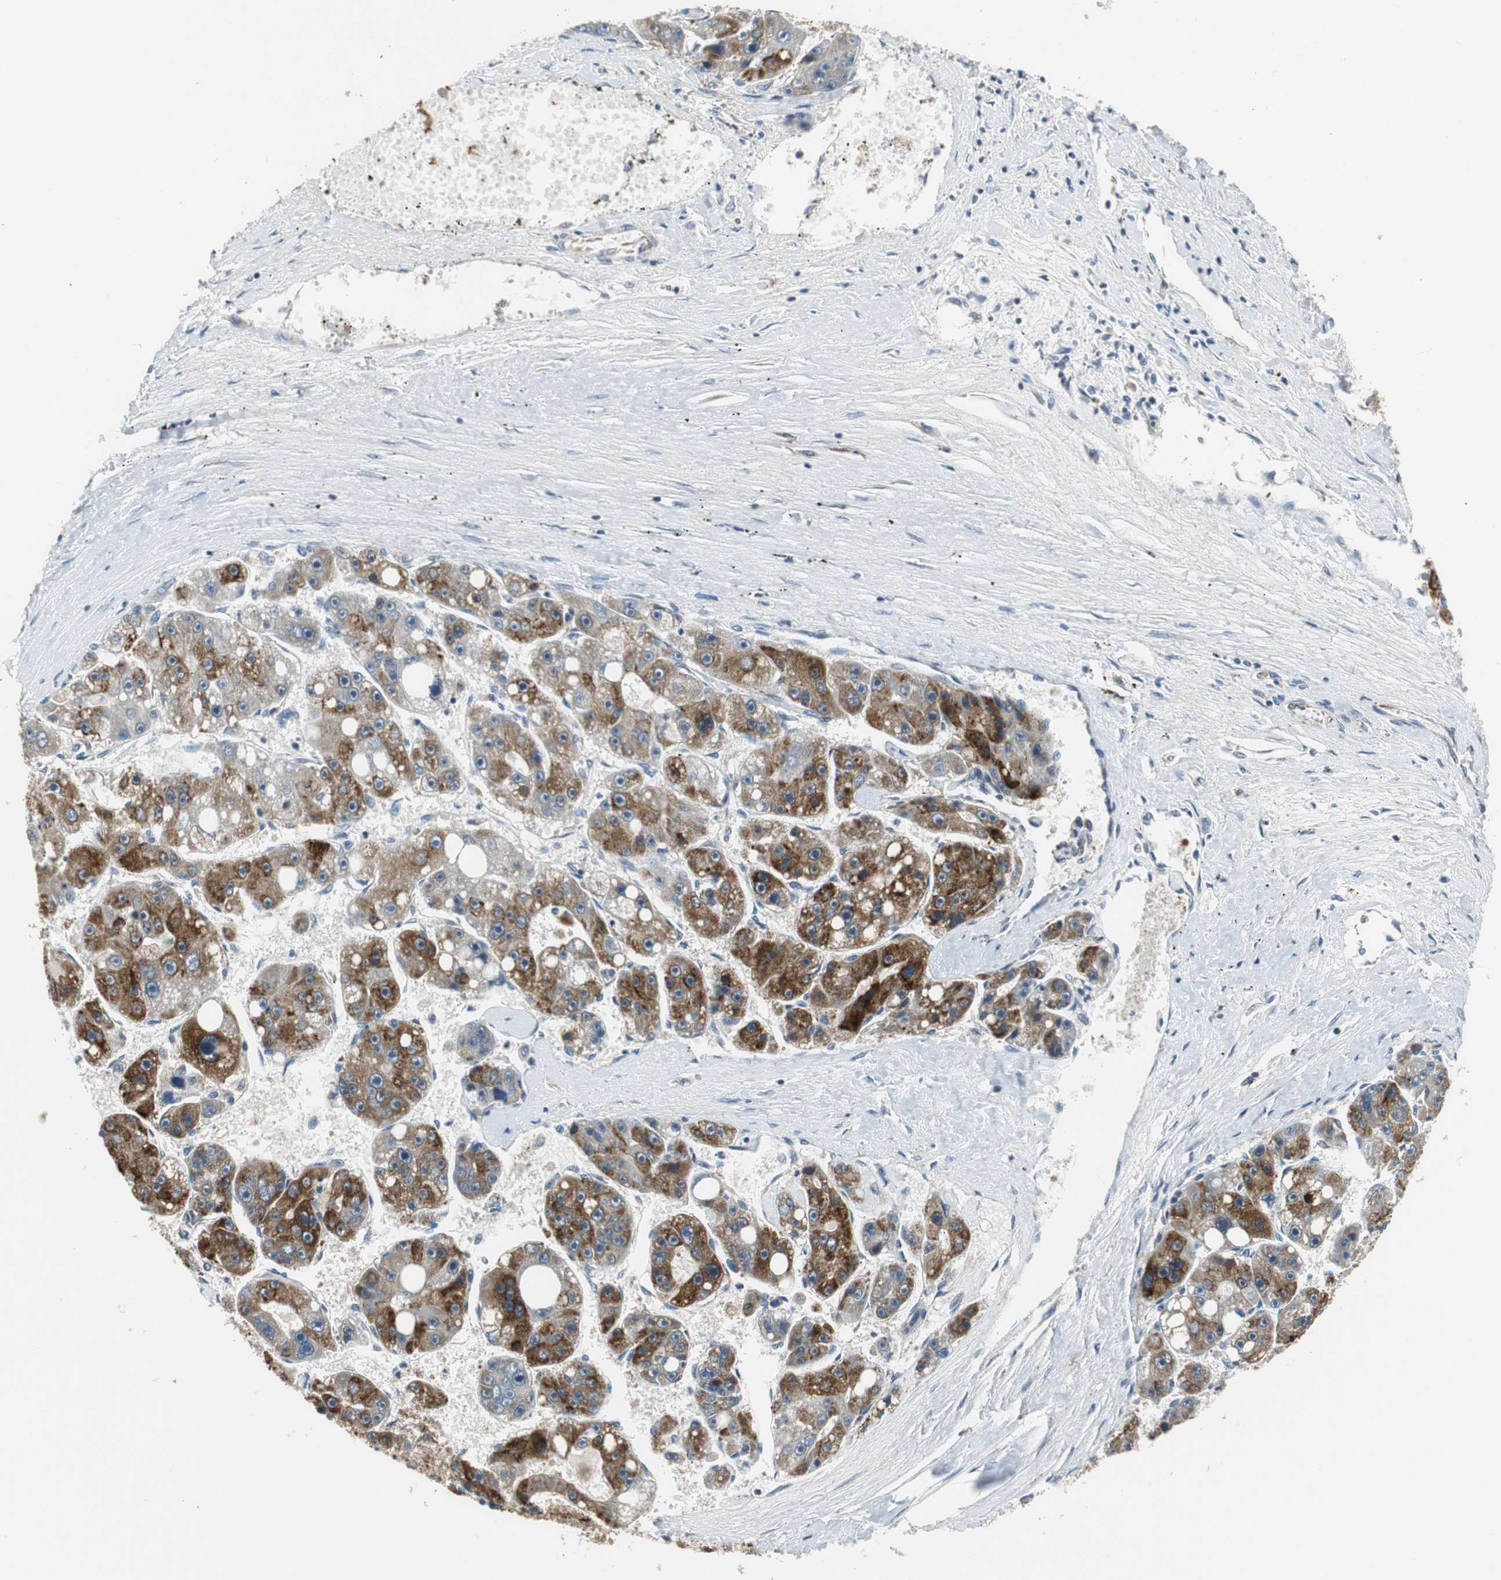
{"staining": {"intensity": "strong", "quantity": "25%-75%", "location": "cytoplasmic/membranous"}, "tissue": "liver cancer", "cell_type": "Tumor cells", "image_type": "cancer", "snomed": [{"axis": "morphology", "description": "Carcinoma, Hepatocellular, NOS"}, {"axis": "topography", "description": "Liver"}], "caption": "Immunohistochemistry (IHC) of liver hepatocellular carcinoma reveals high levels of strong cytoplasmic/membranous positivity in about 25%-75% of tumor cells. (brown staining indicates protein expression, while blue staining denotes nuclei).", "gene": "GLCCI1", "patient": {"sex": "female", "age": 61}}